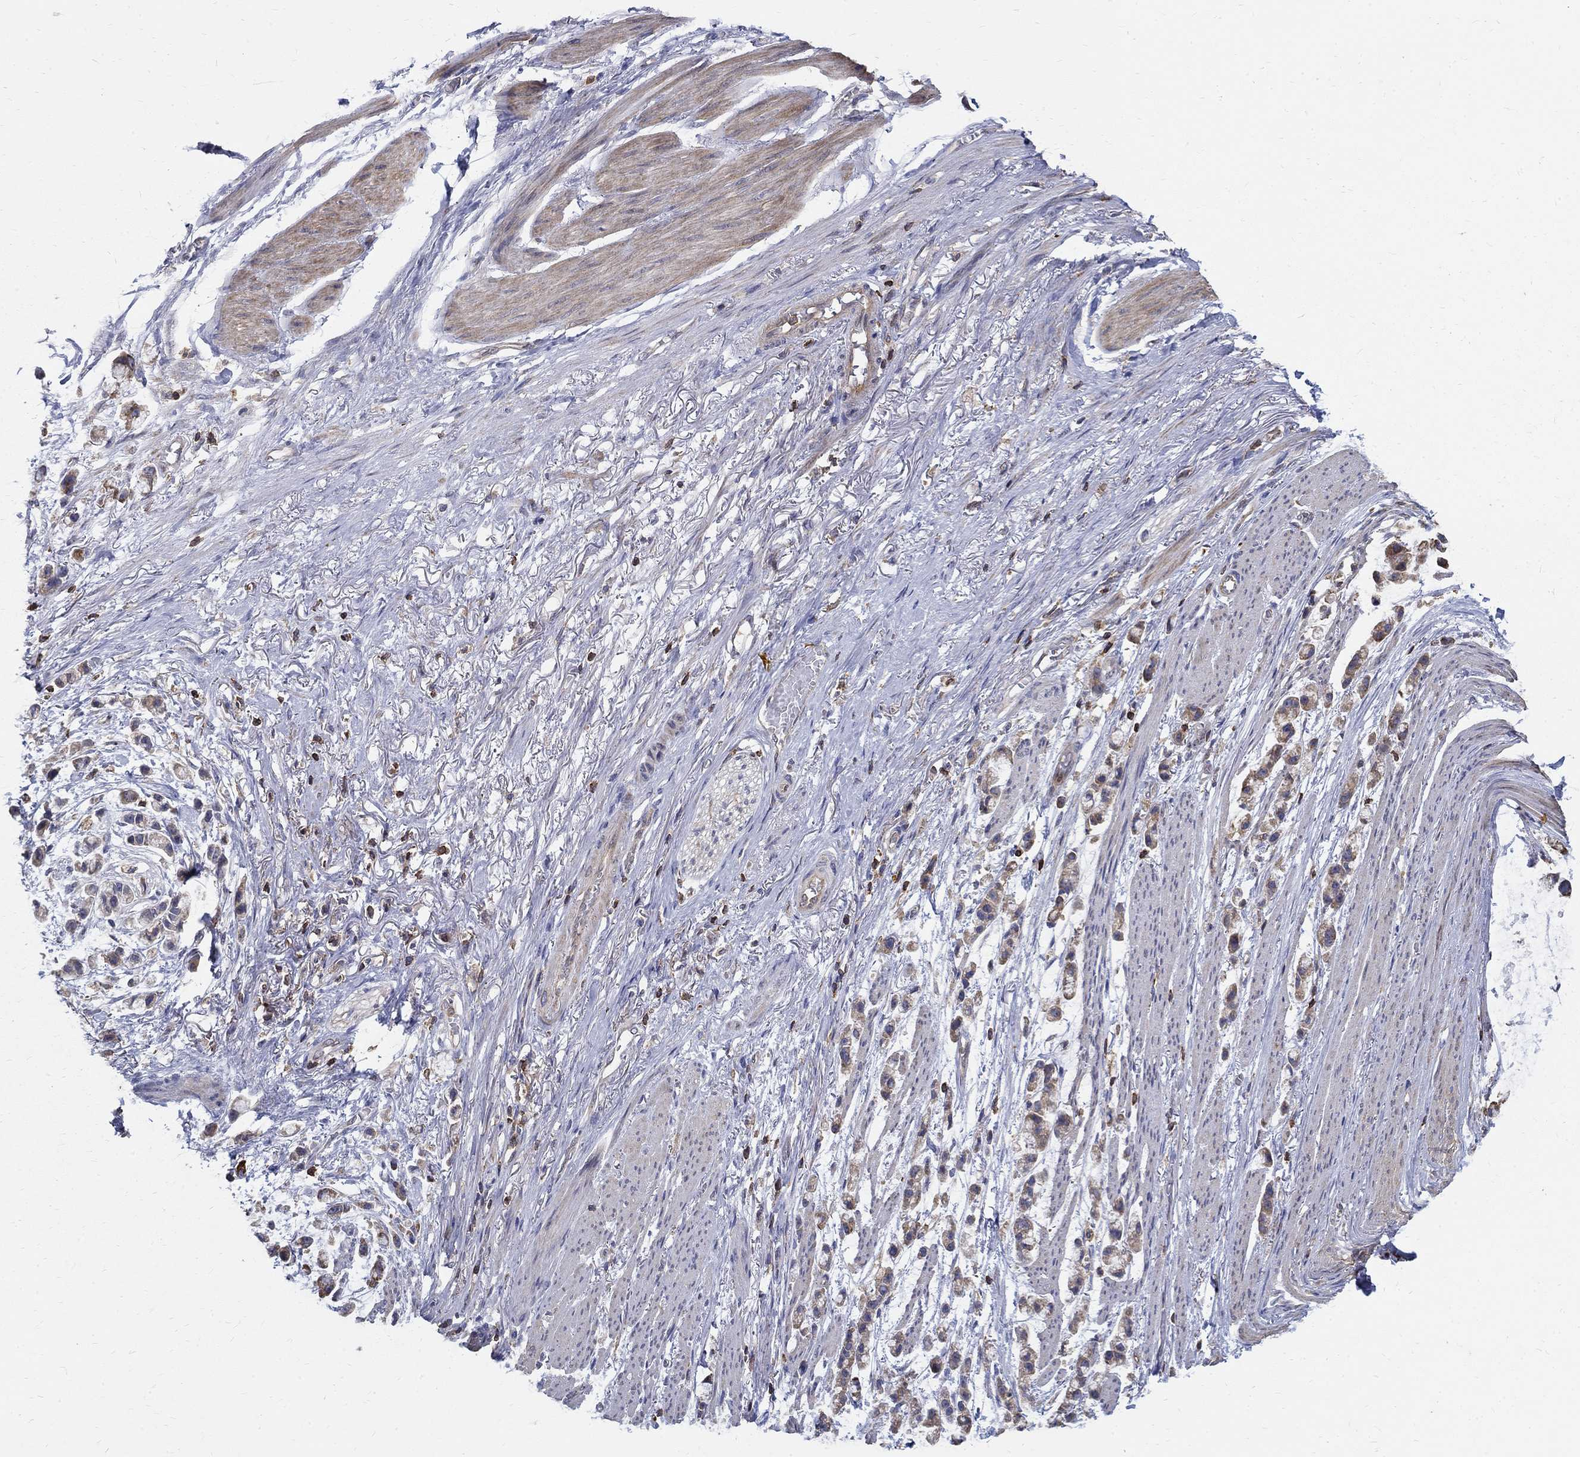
{"staining": {"intensity": "weak", "quantity": "25%-75%", "location": "cytoplasmic/membranous"}, "tissue": "stomach cancer", "cell_type": "Tumor cells", "image_type": "cancer", "snomed": [{"axis": "morphology", "description": "Adenocarcinoma, NOS"}, {"axis": "topography", "description": "Stomach"}], "caption": "Immunohistochemistry (IHC) (DAB) staining of stomach adenocarcinoma reveals weak cytoplasmic/membranous protein expression in approximately 25%-75% of tumor cells.", "gene": "AGAP2", "patient": {"sex": "female", "age": 81}}